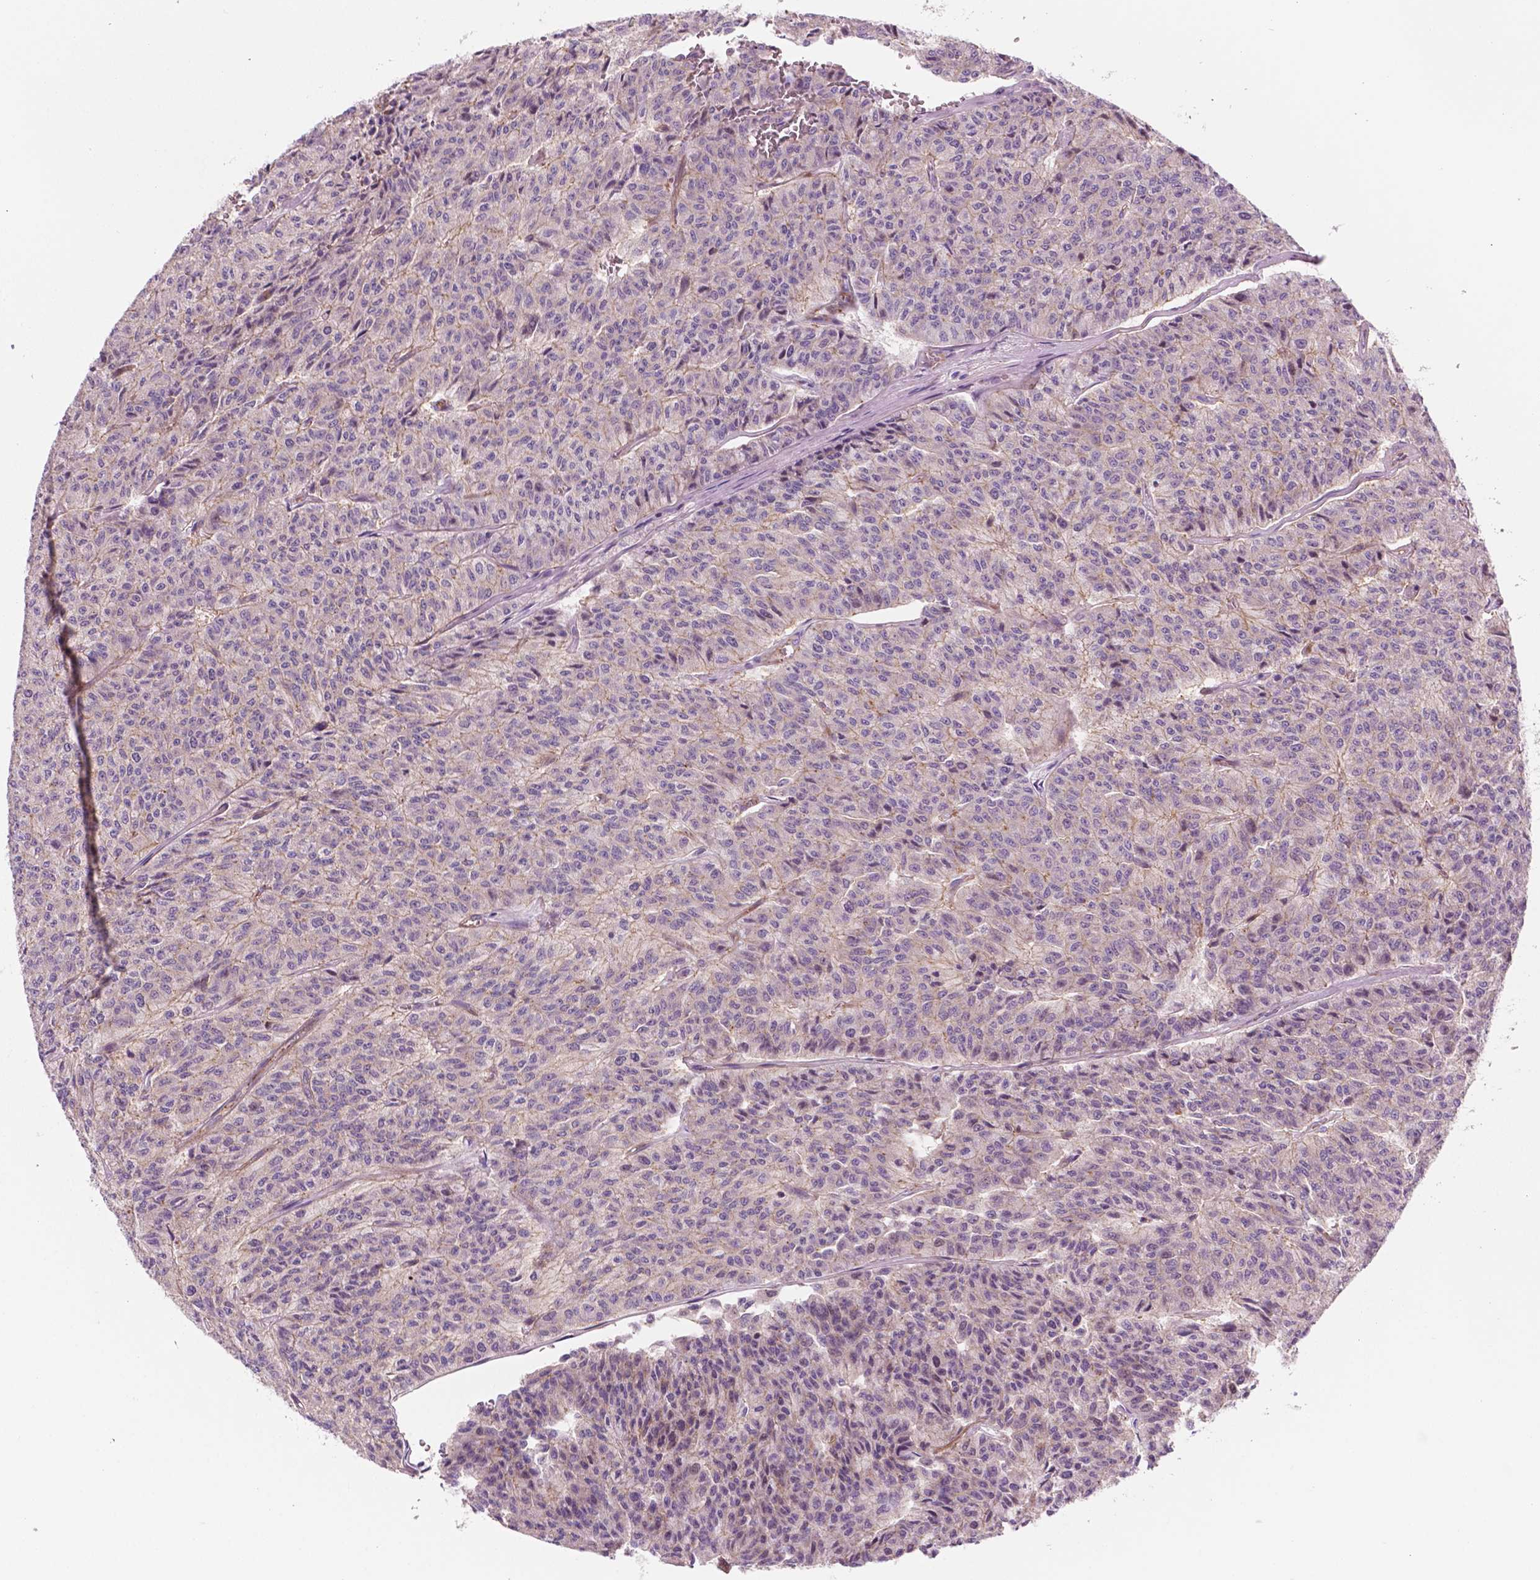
{"staining": {"intensity": "negative", "quantity": "none", "location": "none"}, "tissue": "carcinoid", "cell_type": "Tumor cells", "image_type": "cancer", "snomed": [{"axis": "morphology", "description": "Carcinoid, malignant, NOS"}, {"axis": "topography", "description": "Lung"}], "caption": "High power microscopy image of an IHC photomicrograph of carcinoid, revealing no significant expression in tumor cells.", "gene": "RND3", "patient": {"sex": "male", "age": 71}}